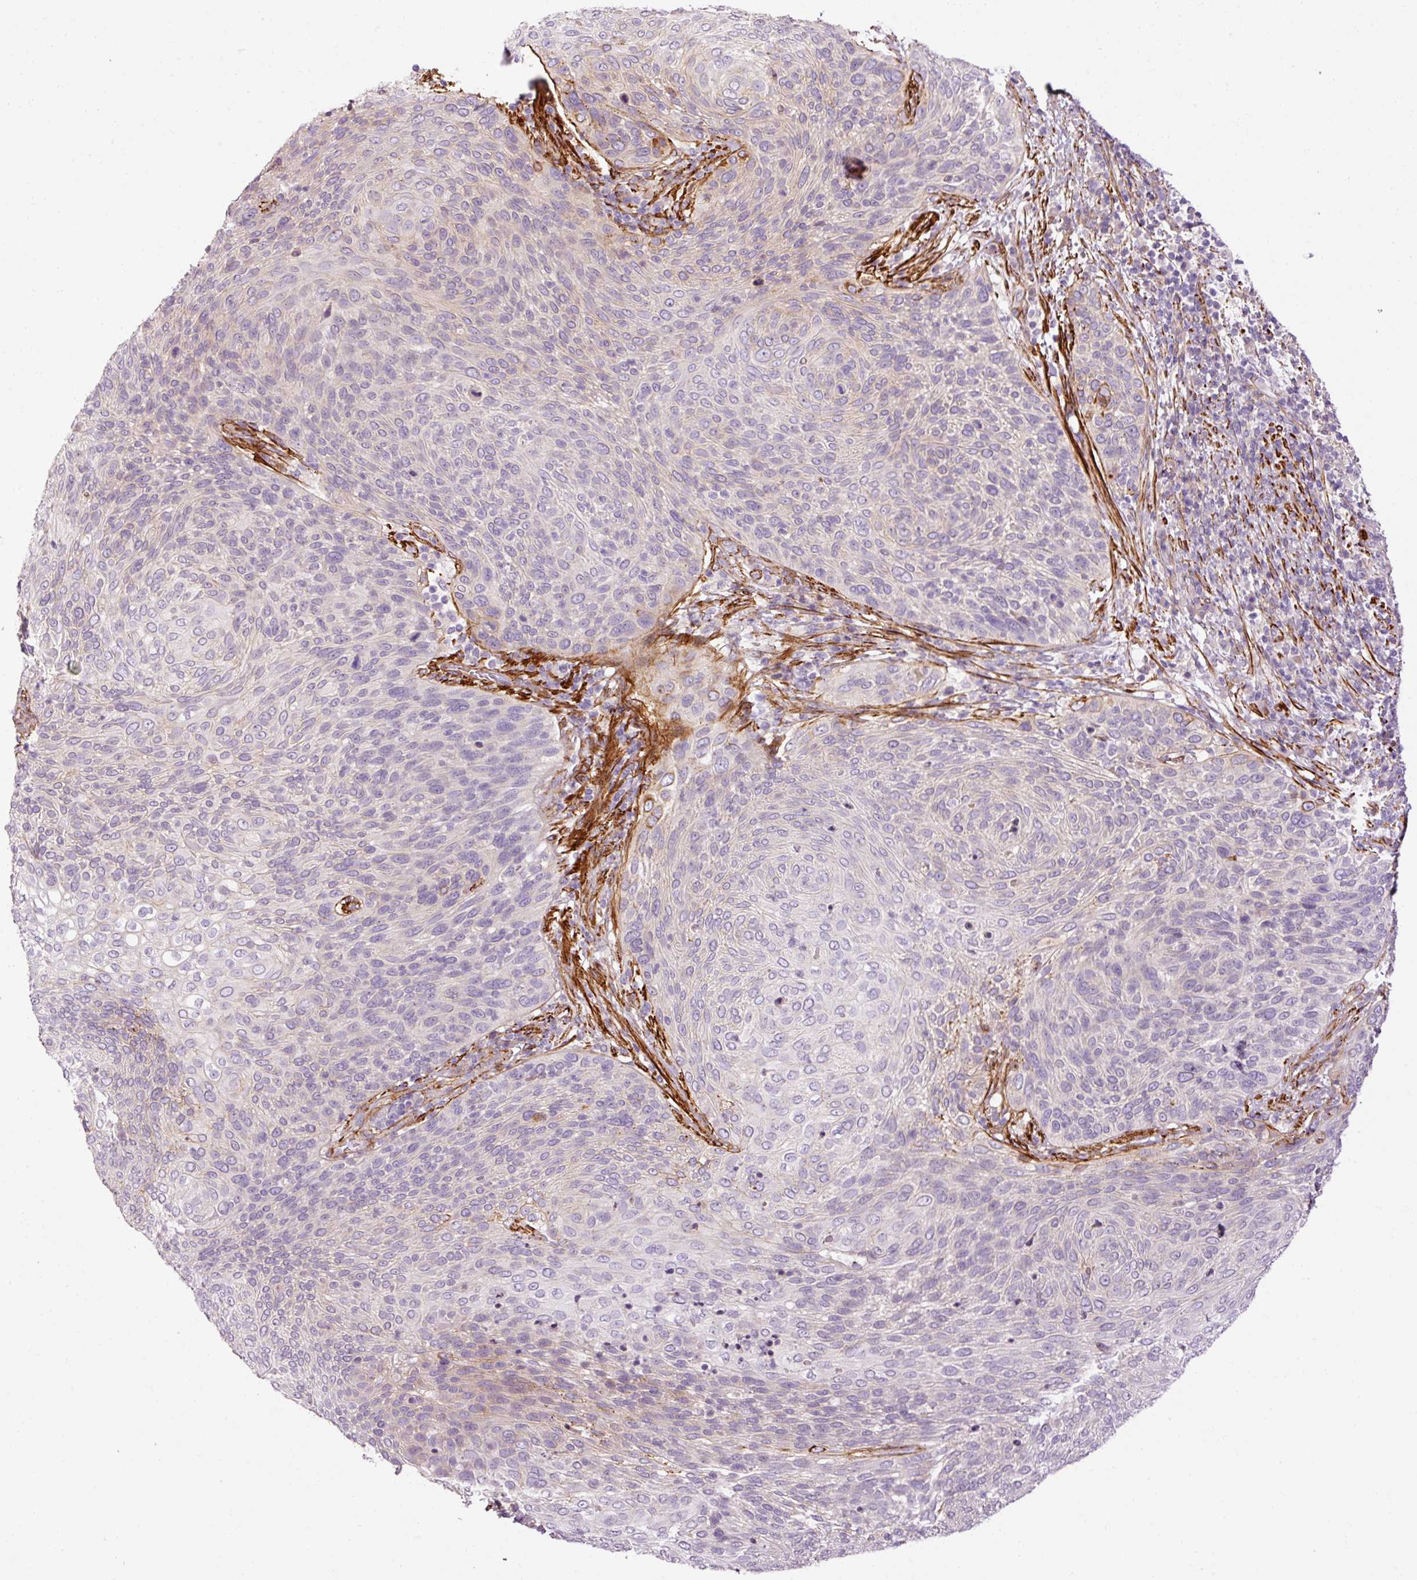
{"staining": {"intensity": "negative", "quantity": "none", "location": "none"}, "tissue": "cervical cancer", "cell_type": "Tumor cells", "image_type": "cancer", "snomed": [{"axis": "morphology", "description": "Squamous cell carcinoma, NOS"}, {"axis": "topography", "description": "Cervix"}], "caption": "DAB immunohistochemical staining of cervical cancer exhibits no significant expression in tumor cells. (Stains: DAB IHC with hematoxylin counter stain, Microscopy: brightfield microscopy at high magnification).", "gene": "ANKRD20A1", "patient": {"sex": "female", "age": 31}}